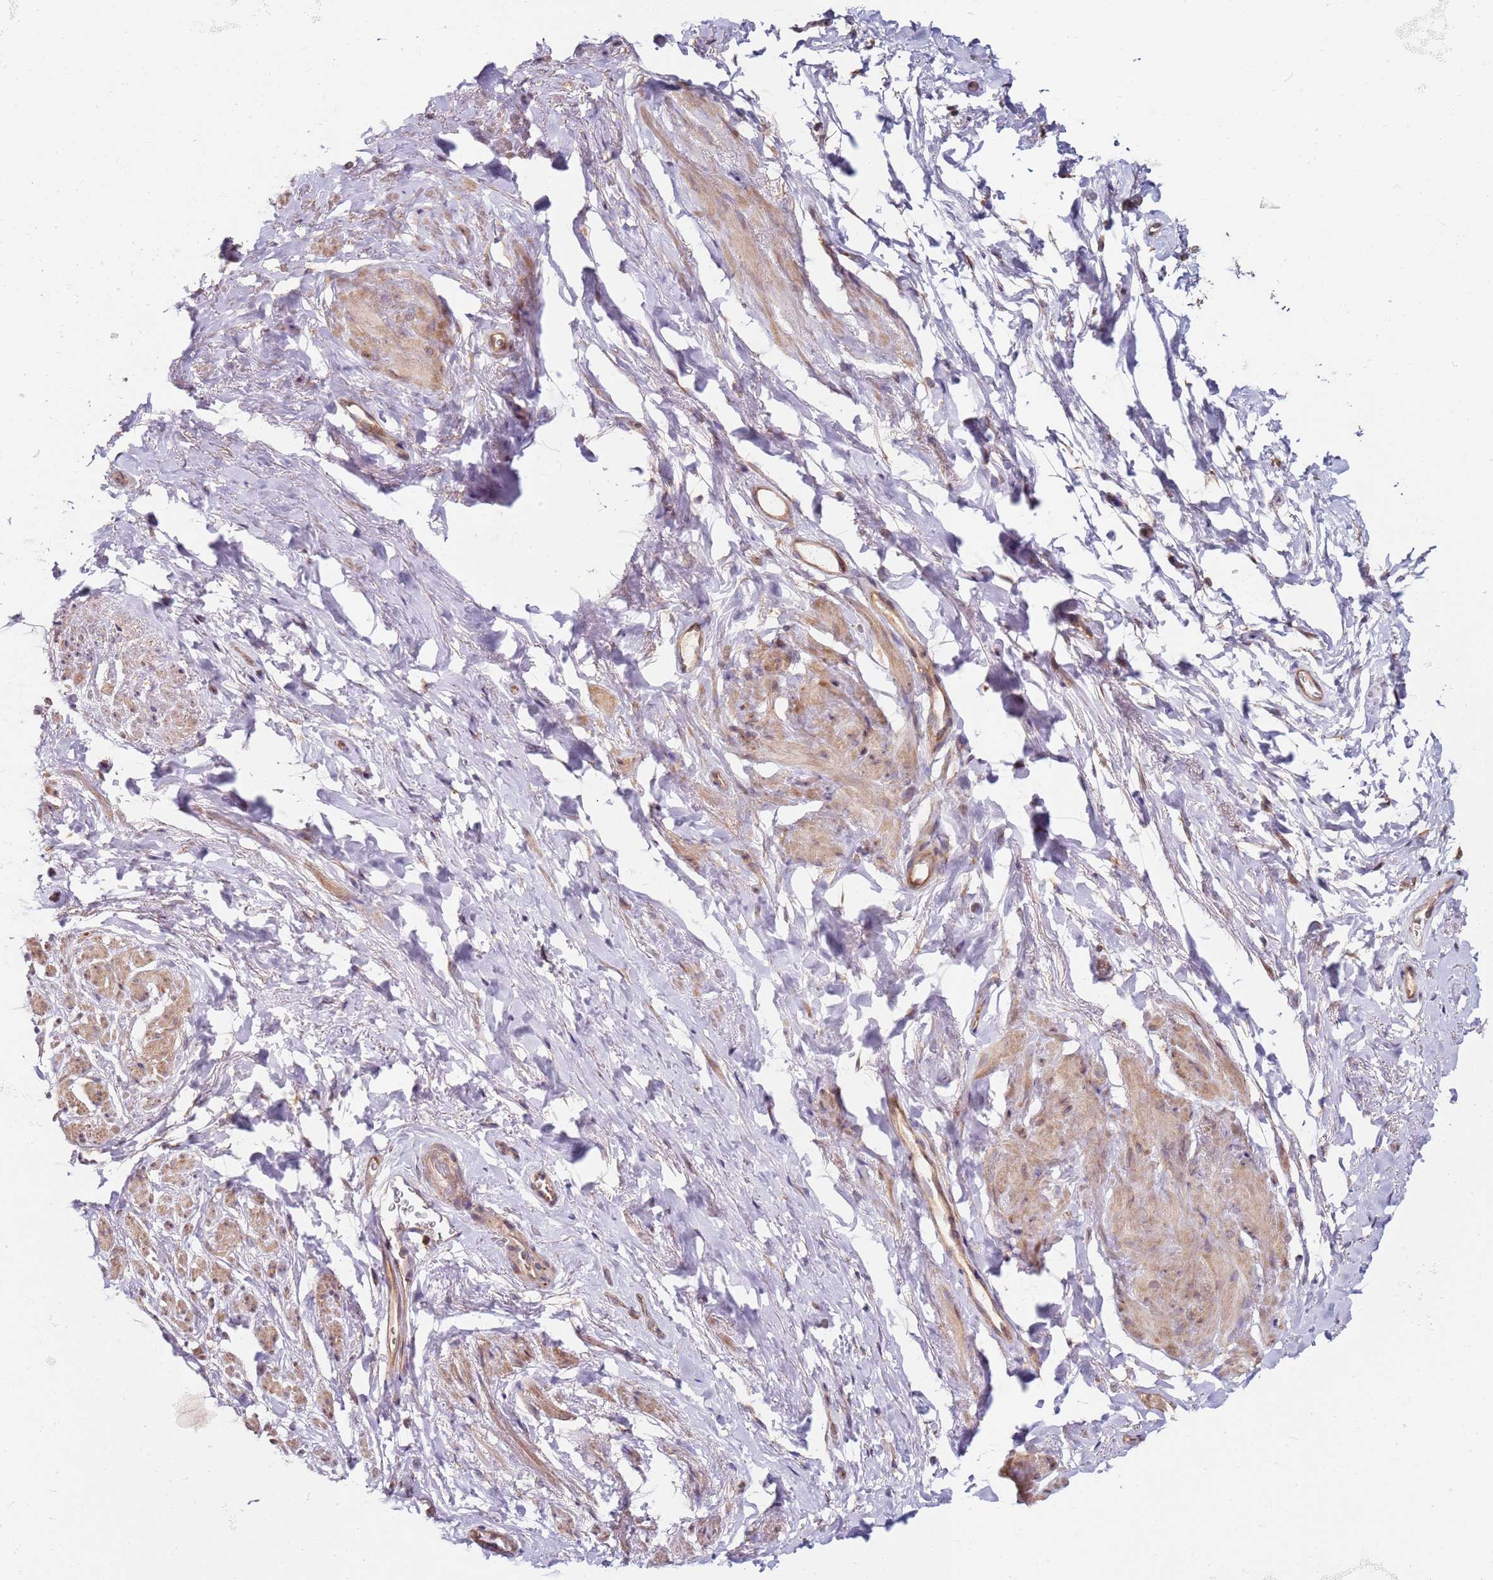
{"staining": {"intensity": "weak", "quantity": "25%-75%", "location": "cytoplasmic/membranous"}, "tissue": "smooth muscle", "cell_type": "Smooth muscle cells", "image_type": "normal", "snomed": [{"axis": "morphology", "description": "Normal tissue, NOS"}, {"axis": "topography", "description": "Smooth muscle"}, {"axis": "topography", "description": "Peripheral nerve tissue"}], "caption": "DAB immunohistochemical staining of benign smooth muscle exhibits weak cytoplasmic/membranous protein staining in approximately 25%-75% of smooth muscle cells.", "gene": "RPS3A", "patient": {"sex": "male", "age": 69}}